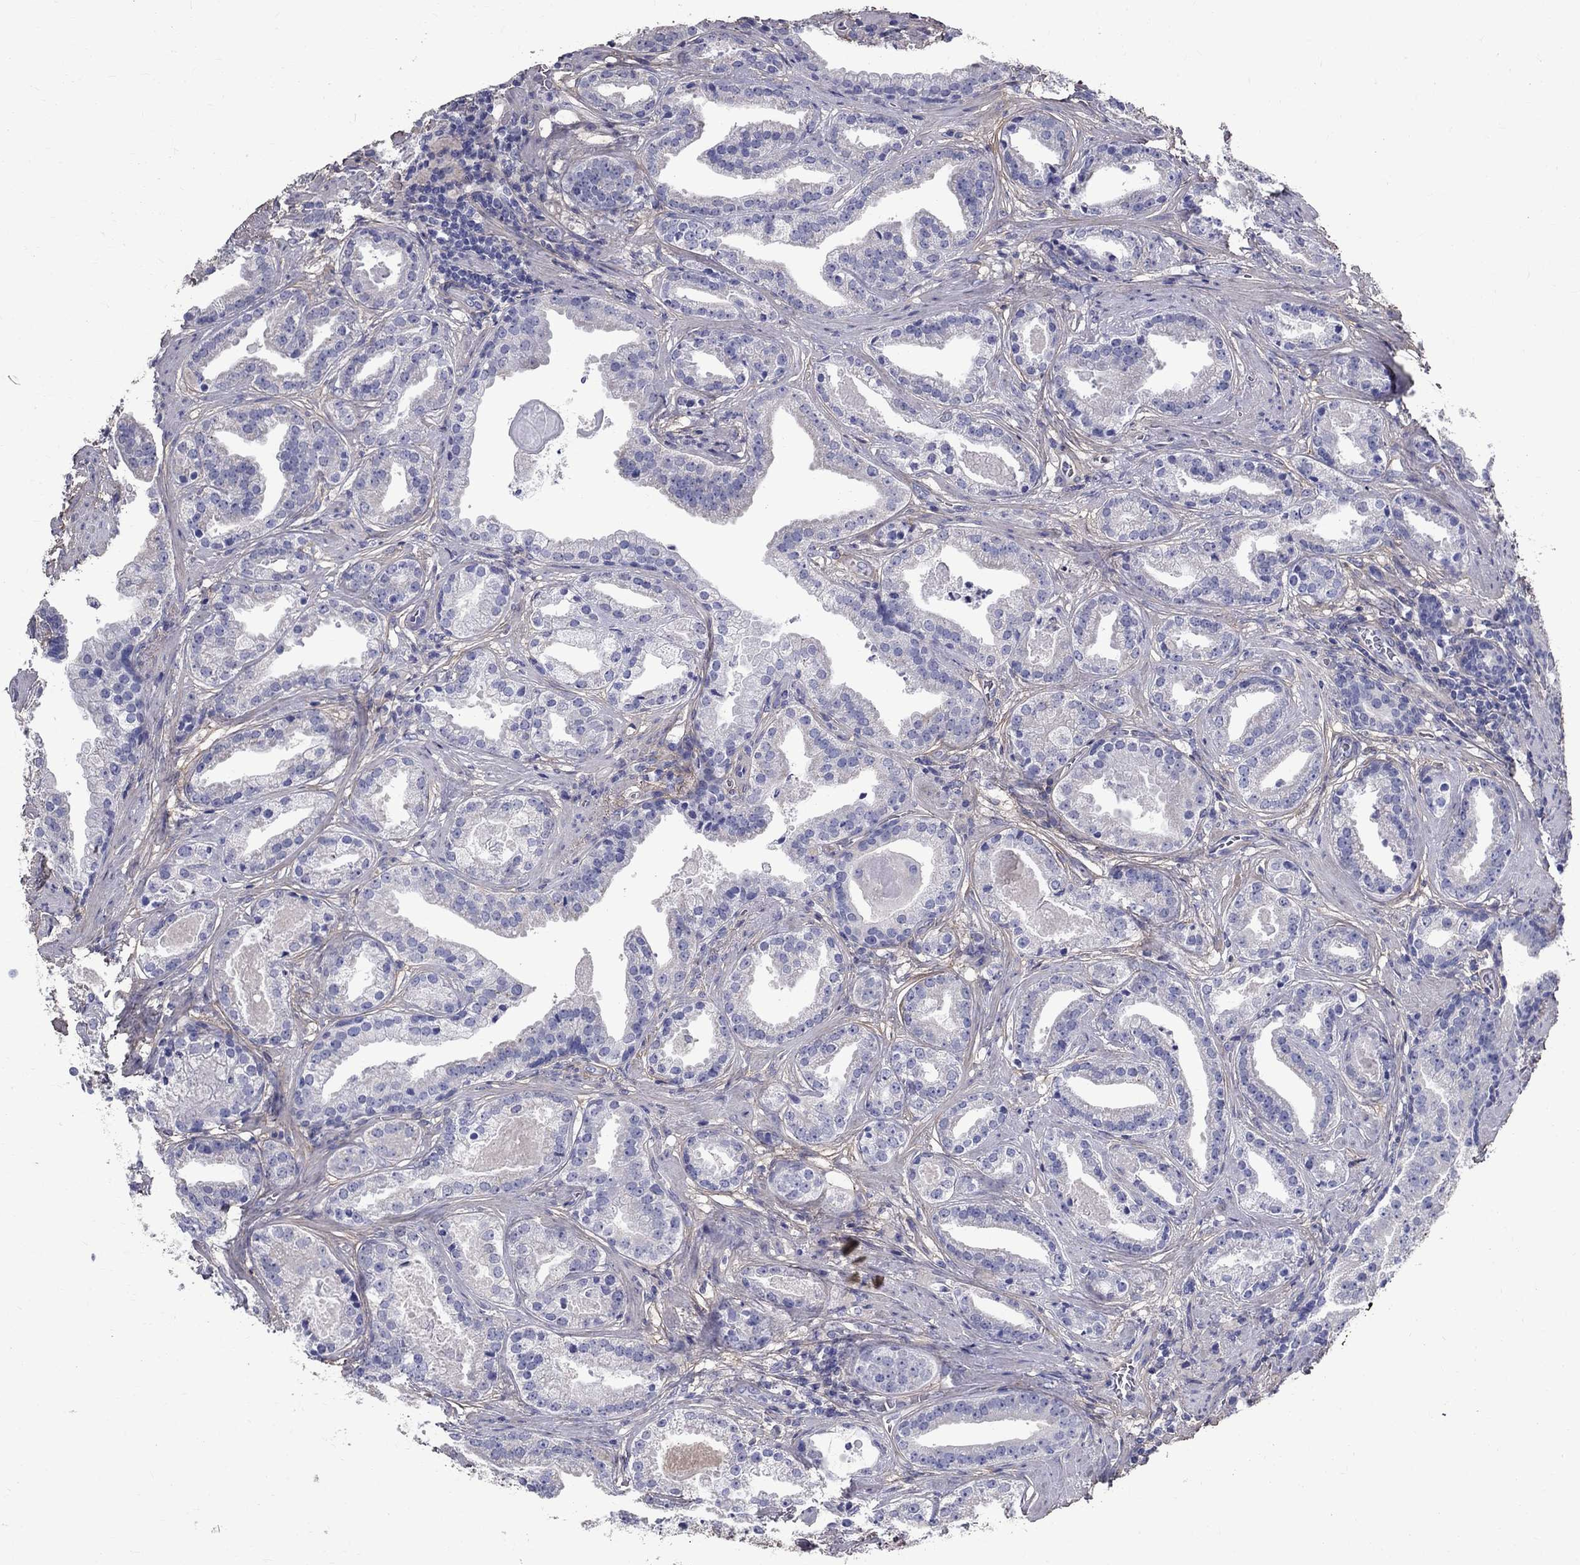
{"staining": {"intensity": "negative", "quantity": "none", "location": "none"}, "tissue": "prostate cancer", "cell_type": "Tumor cells", "image_type": "cancer", "snomed": [{"axis": "morphology", "description": "Adenocarcinoma, NOS"}, {"axis": "morphology", "description": "Adenocarcinoma, High grade"}, {"axis": "topography", "description": "Prostate"}], "caption": "The IHC photomicrograph has no significant expression in tumor cells of prostate cancer (adenocarcinoma (high-grade)) tissue.", "gene": "ANXA10", "patient": {"sex": "male", "age": 64}}